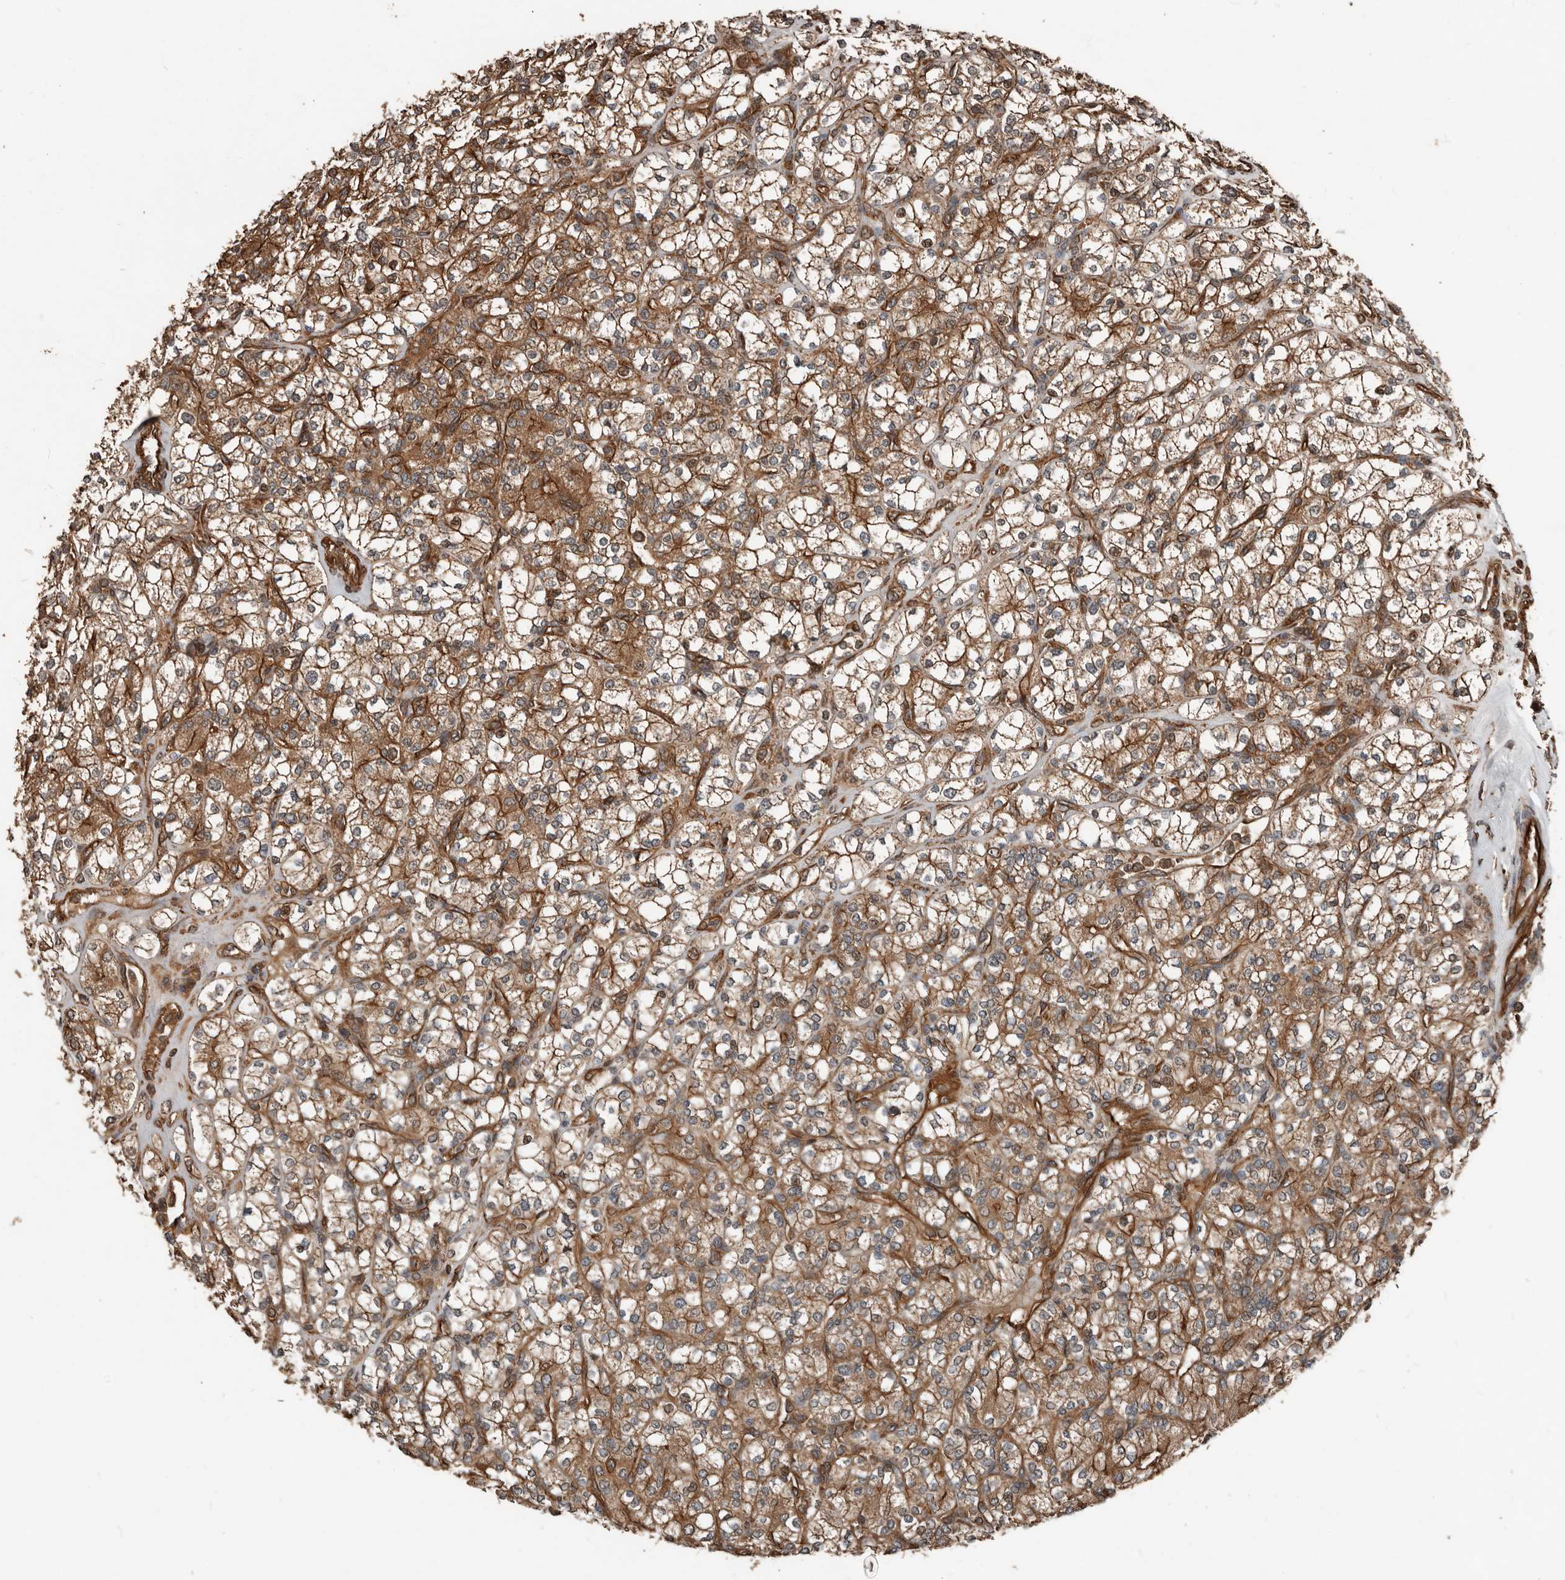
{"staining": {"intensity": "moderate", "quantity": ">75%", "location": "cytoplasmic/membranous"}, "tissue": "renal cancer", "cell_type": "Tumor cells", "image_type": "cancer", "snomed": [{"axis": "morphology", "description": "Adenocarcinoma, NOS"}, {"axis": "topography", "description": "Kidney"}], "caption": "There is medium levels of moderate cytoplasmic/membranous staining in tumor cells of renal cancer, as demonstrated by immunohistochemical staining (brown color).", "gene": "YOD1", "patient": {"sex": "male", "age": 77}}